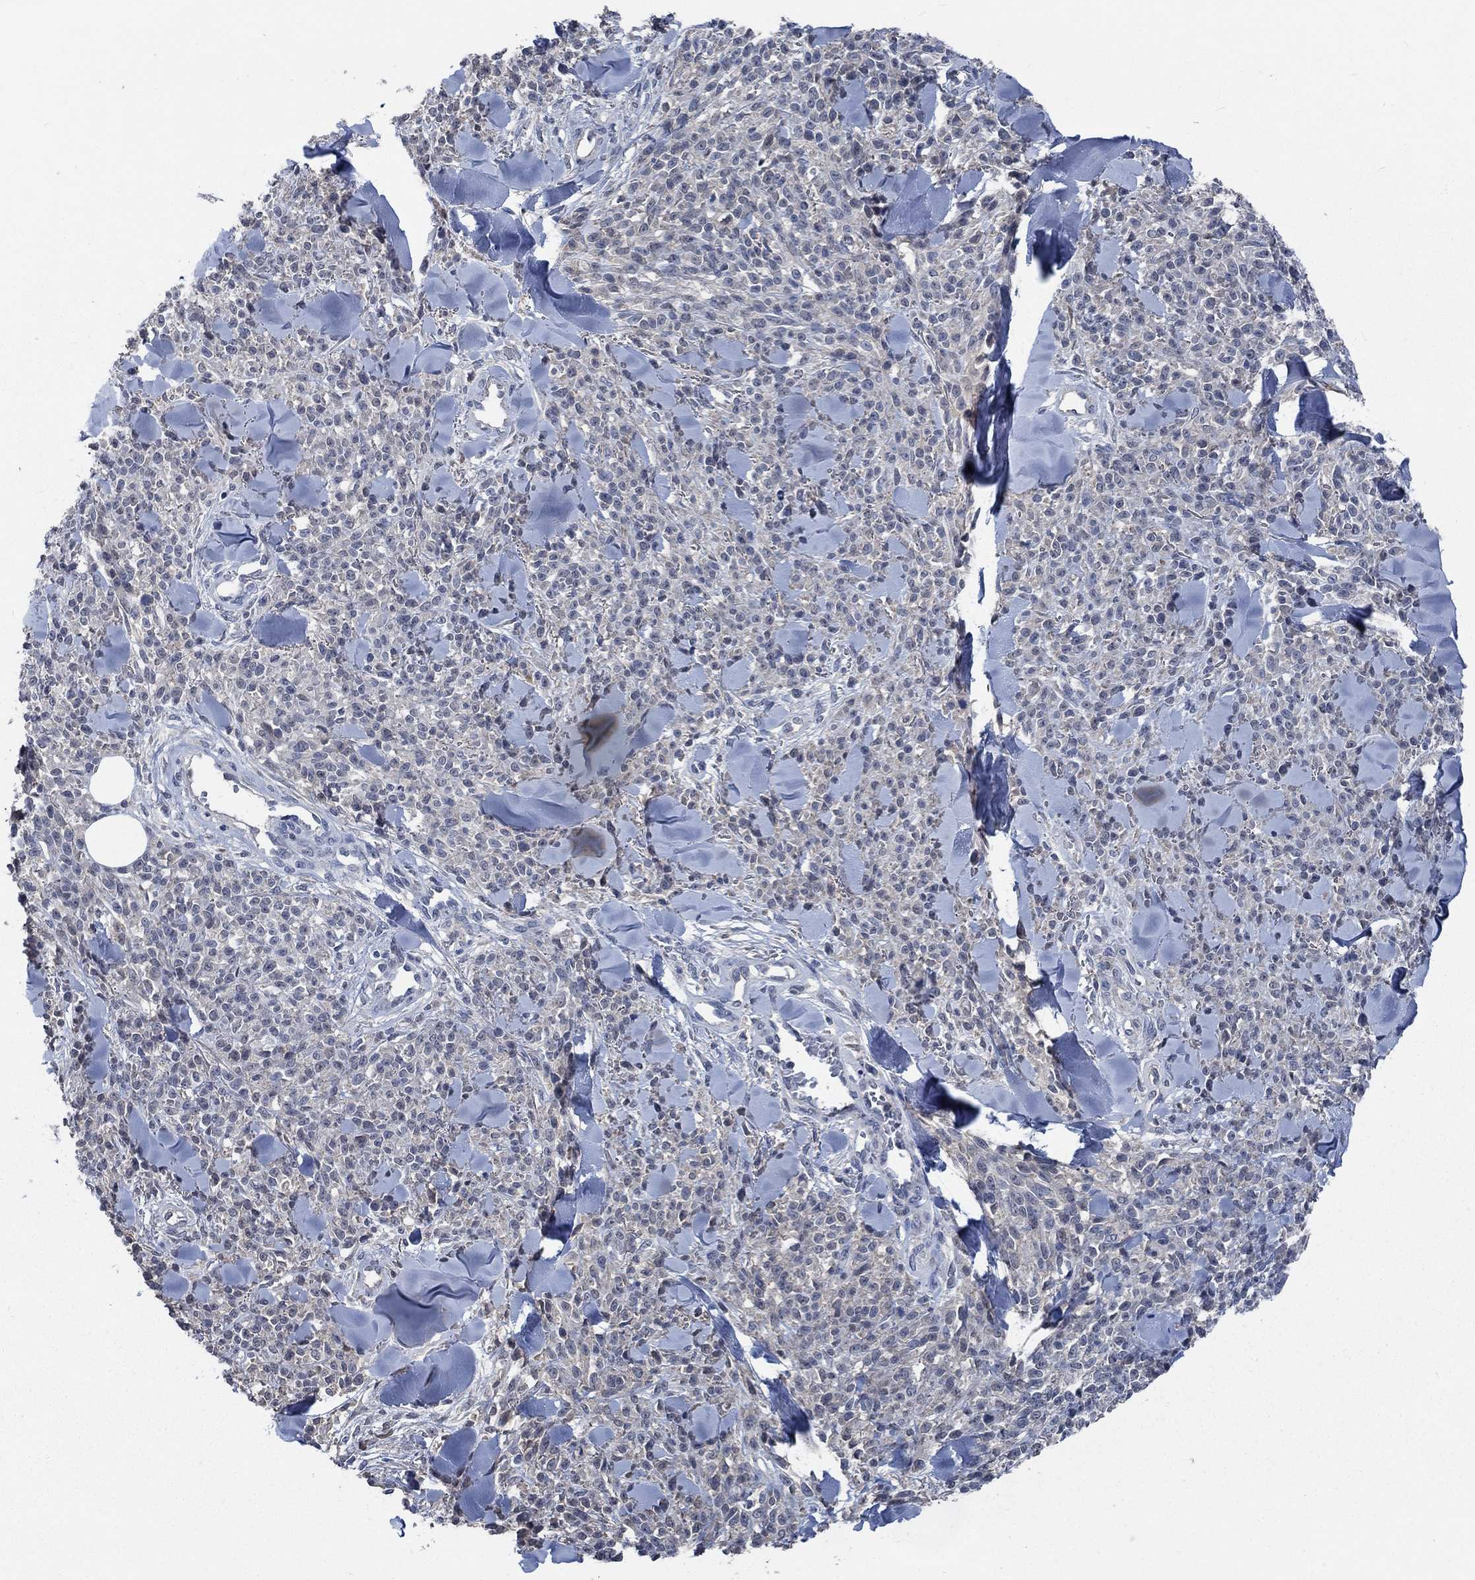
{"staining": {"intensity": "negative", "quantity": "none", "location": "none"}, "tissue": "melanoma", "cell_type": "Tumor cells", "image_type": "cancer", "snomed": [{"axis": "morphology", "description": "Malignant melanoma, NOS"}, {"axis": "topography", "description": "Skin"}, {"axis": "topography", "description": "Skin of trunk"}], "caption": "Malignant melanoma stained for a protein using immunohistochemistry (IHC) exhibits no positivity tumor cells.", "gene": "OBSCN", "patient": {"sex": "male", "age": 74}}